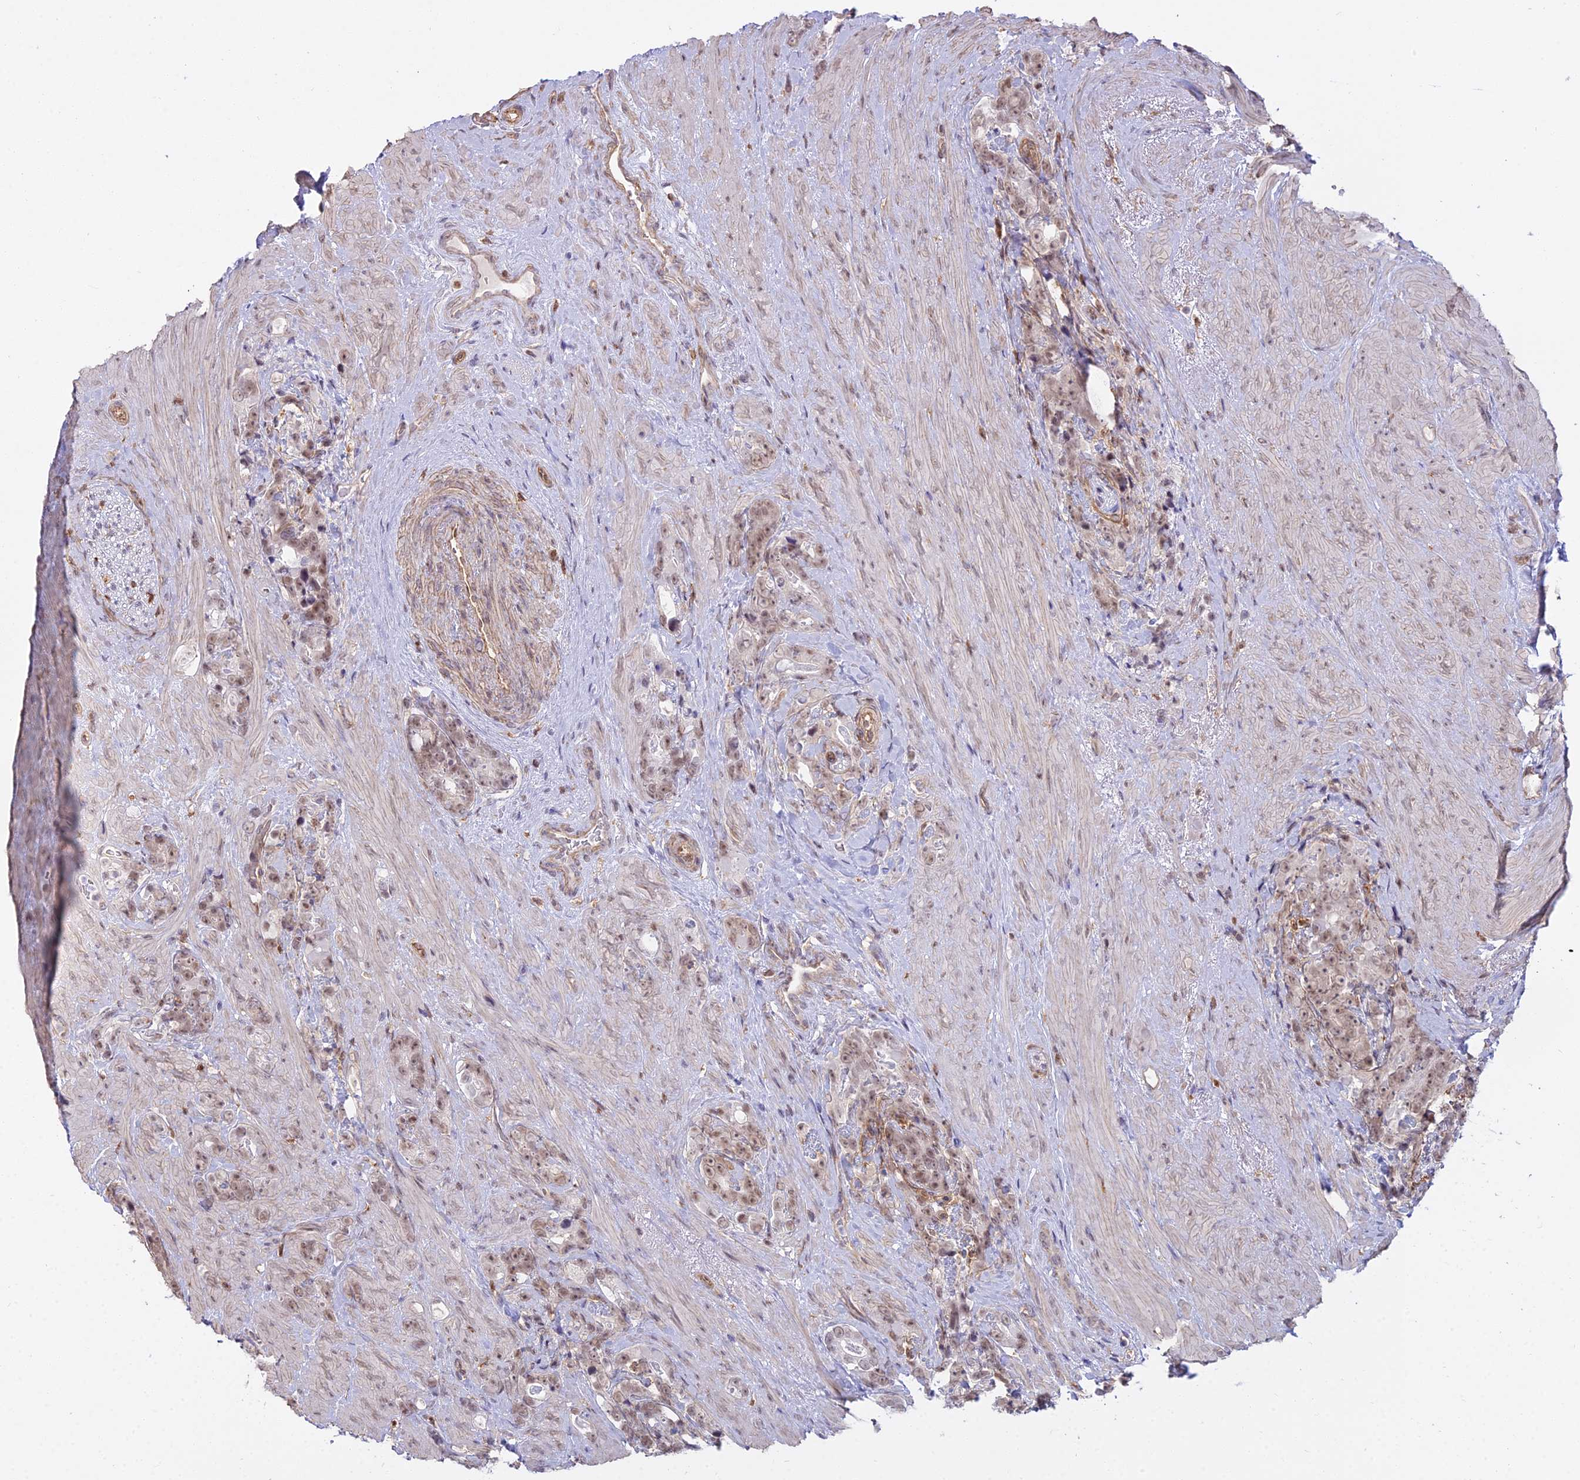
{"staining": {"intensity": "weak", "quantity": ">75%", "location": "nuclear"}, "tissue": "prostate cancer", "cell_type": "Tumor cells", "image_type": "cancer", "snomed": [{"axis": "morphology", "description": "Adenocarcinoma, High grade"}, {"axis": "topography", "description": "Prostate"}], "caption": "An immunohistochemistry photomicrograph of neoplastic tissue is shown. Protein staining in brown labels weak nuclear positivity in prostate cancer within tumor cells. (brown staining indicates protein expression, while blue staining denotes nuclei).", "gene": "BLNK", "patient": {"sex": "male", "age": 74}}